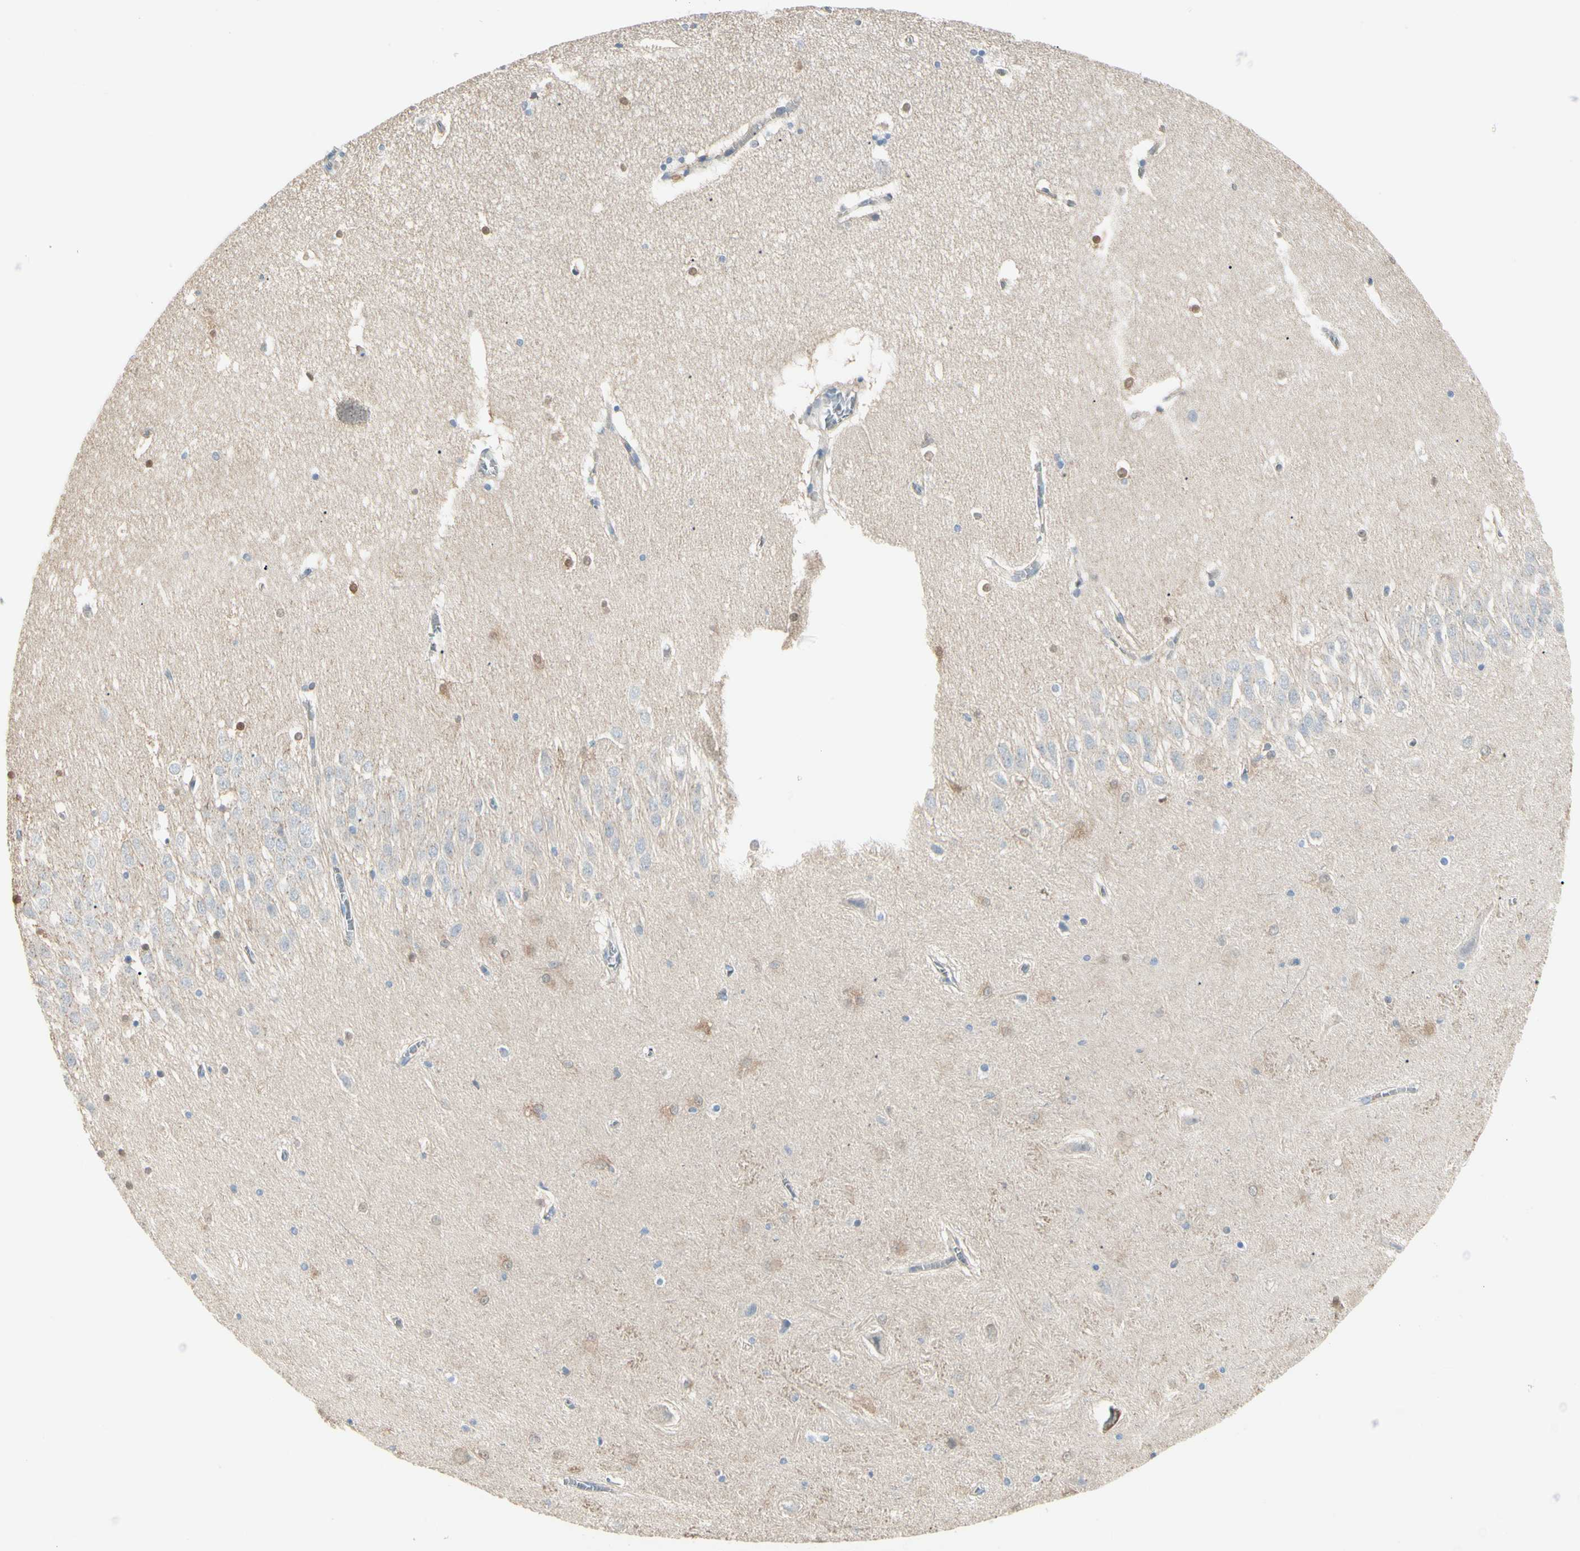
{"staining": {"intensity": "moderate", "quantity": "<25%", "location": "cytoplasmic/membranous"}, "tissue": "hippocampus", "cell_type": "Glial cells", "image_type": "normal", "snomed": [{"axis": "morphology", "description": "Normal tissue, NOS"}, {"axis": "topography", "description": "Hippocampus"}], "caption": "Immunohistochemical staining of benign hippocampus displays <25% levels of moderate cytoplasmic/membranous protein staining in about <25% of glial cells. The staining is performed using DAB (3,3'-diaminobenzidine) brown chromogen to label protein expression. The nuclei are counter-stained blue using hematoxylin.", "gene": "DUSP12", "patient": {"sex": "male", "age": 45}}